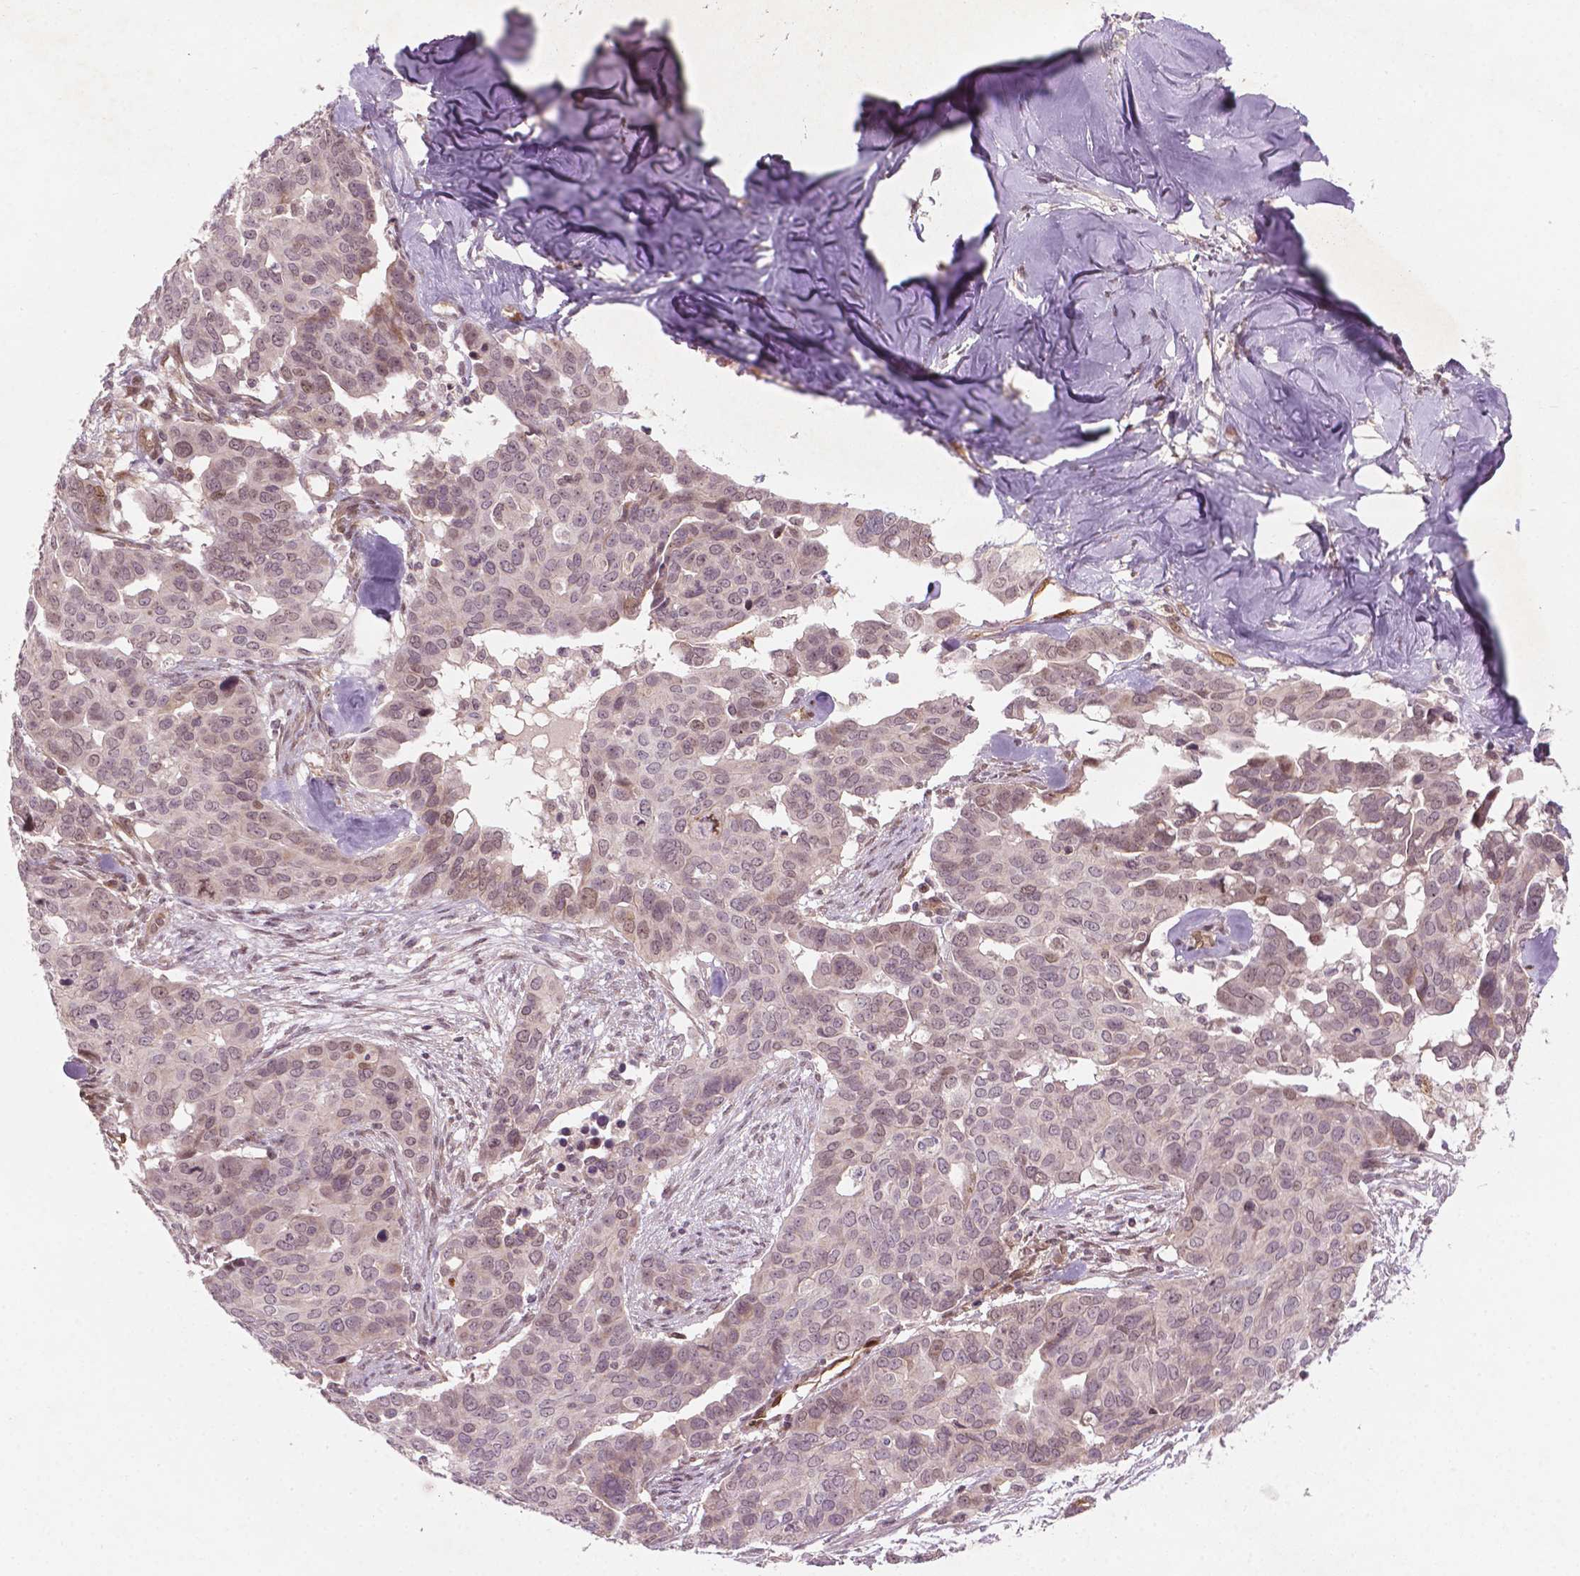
{"staining": {"intensity": "weak", "quantity": "25%-75%", "location": "nuclear"}, "tissue": "ovarian cancer", "cell_type": "Tumor cells", "image_type": "cancer", "snomed": [{"axis": "morphology", "description": "Carcinoma, endometroid"}, {"axis": "topography", "description": "Ovary"}], "caption": "Protein expression analysis of ovarian cancer displays weak nuclear positivity in about 25%-75% of tumor cells. (Brightfield microscopy of DAB IHC at high magnification).", "gene": "NFAT5", "patient": {"sex": "female", "age": 78}}